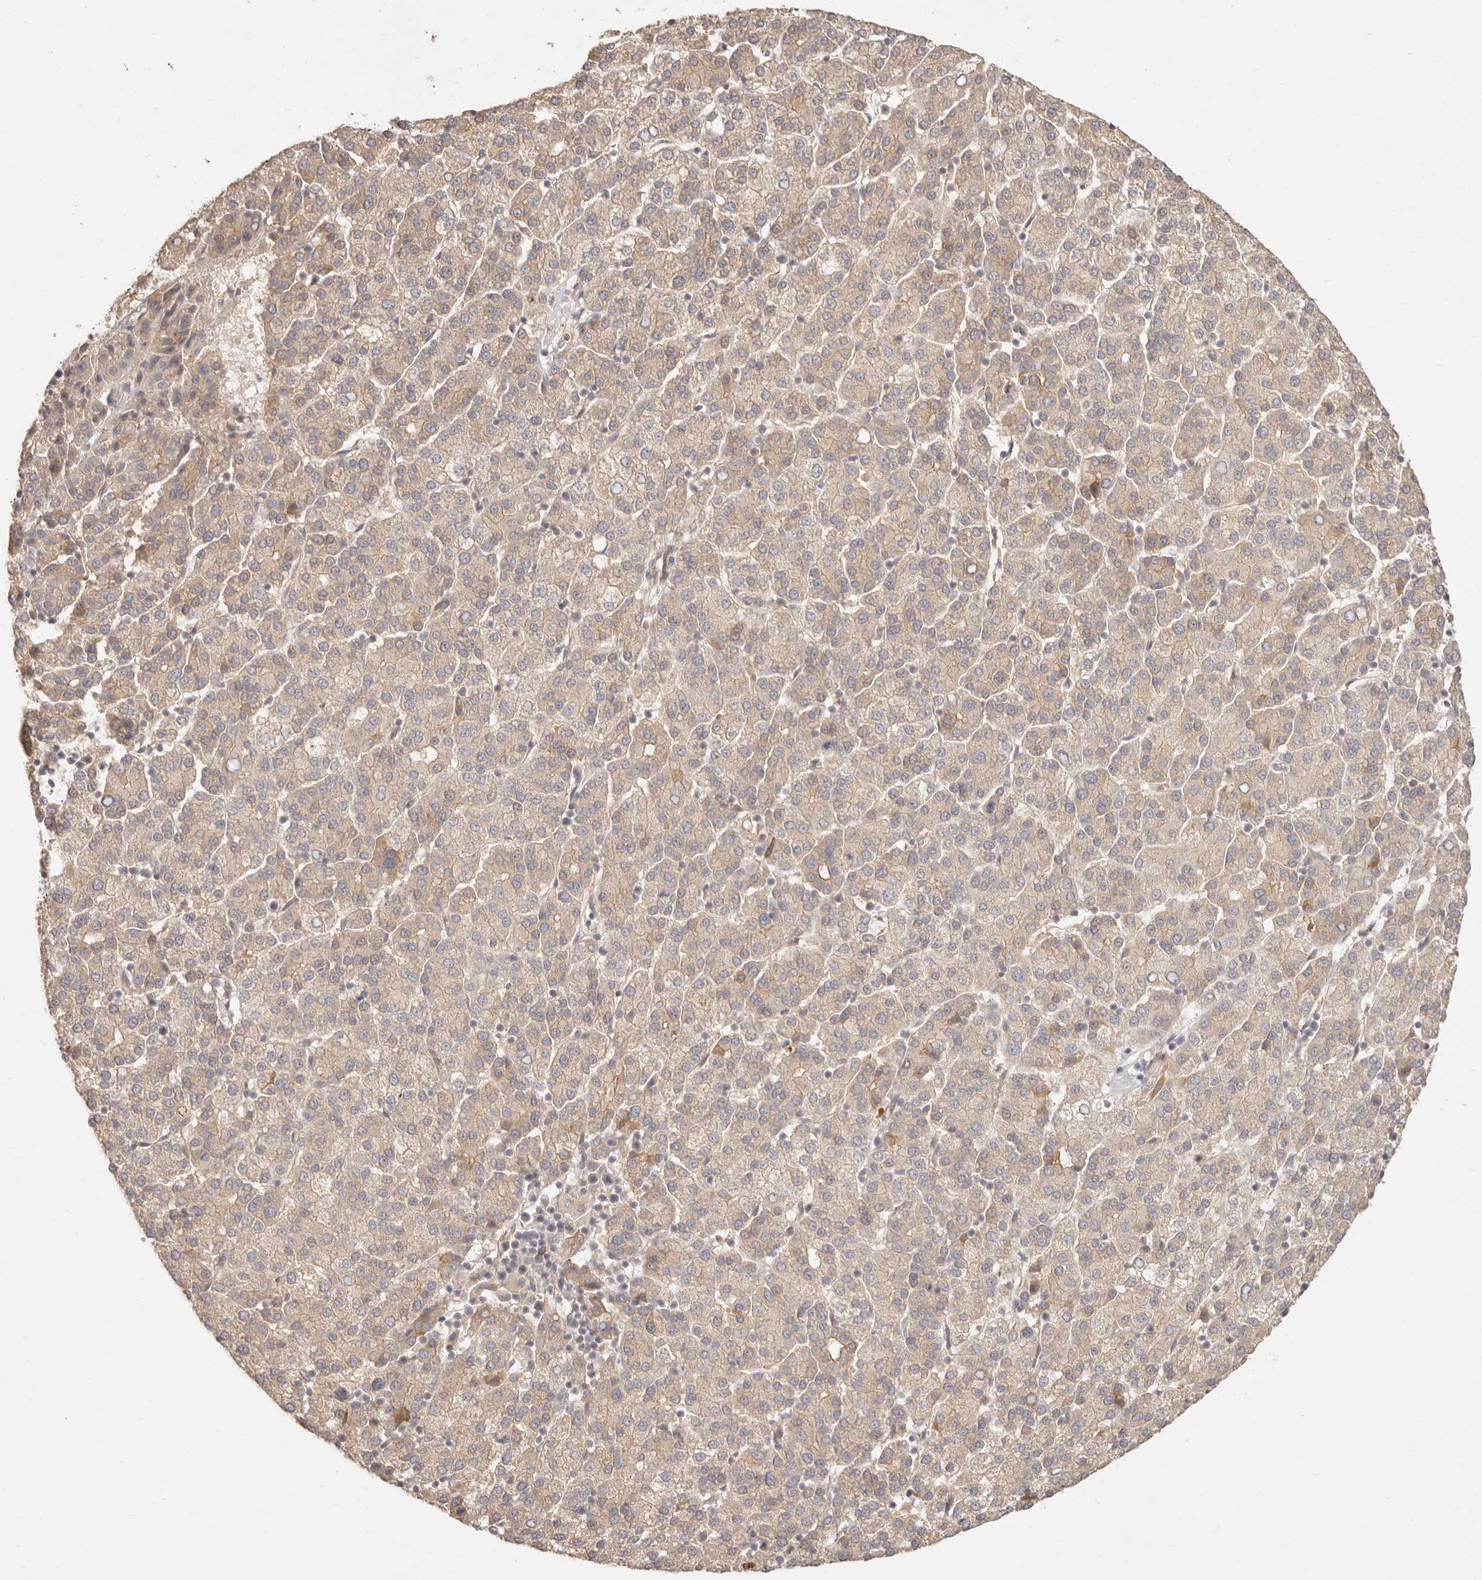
{"staining": {"intensity": "weak", "quantity": ">75%", "location": "cytoplasmic/membranous"}, "tissue": "liver cancer", "cell_type": "Tumor cells", "image_type": "cancer", "snomed": [{"axis": "morphology", "description": "Carcinoma, Hepatocellular, NOS"}, {"axis": "topography", "description": "Liver"}], "caption": "IHC image of neoplastic tissue: liver cancer stained using immunohistochemistry shows low levels of weak protein expression localized specifically in the cytoplasmic/membranous of tumor cells, appearing as a cytoplasmic/membranous brown color.", "gene": "PPP1R3B", "patient": {"sex": "female", "age": 58}}